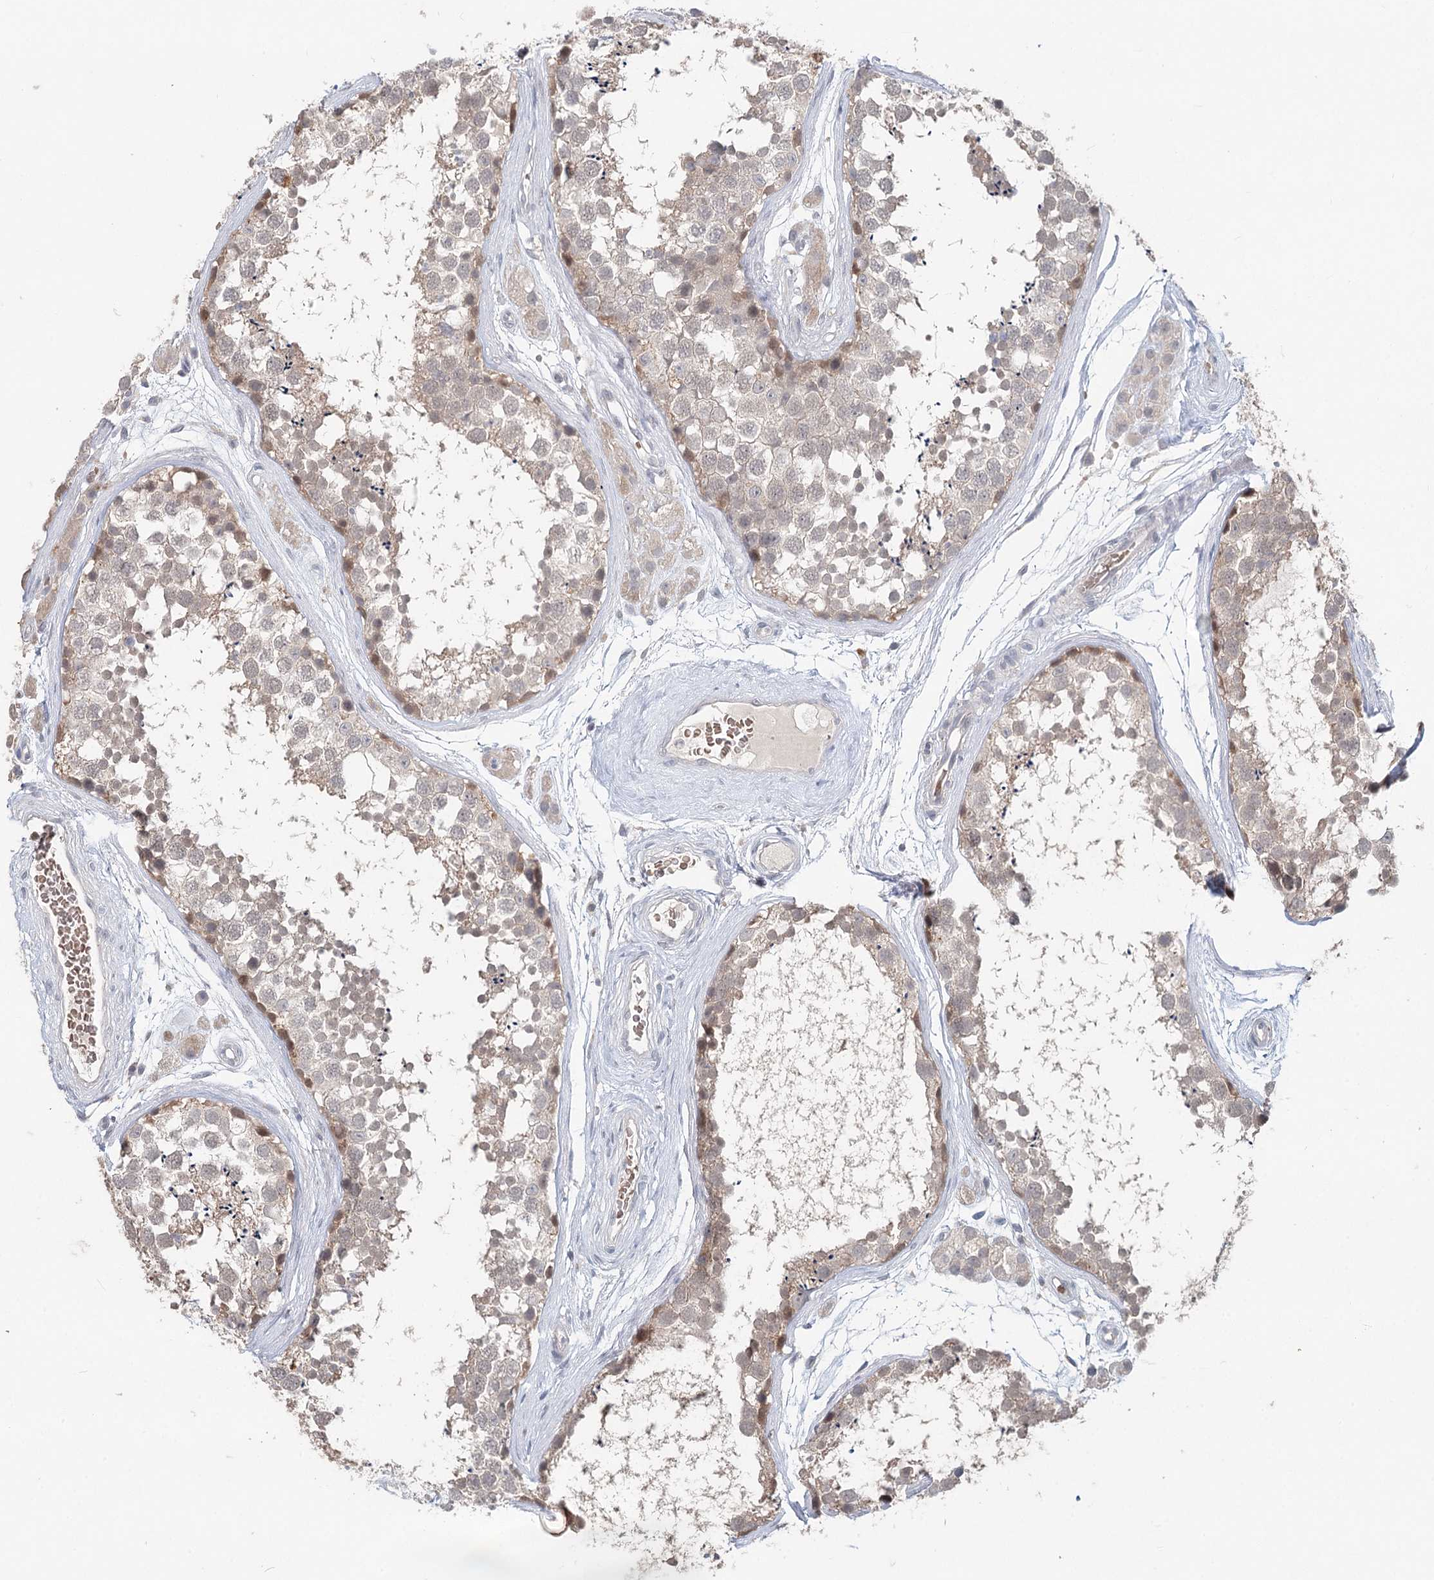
{"staining": {"intensity": "weak", "quantity": "<25%", "location": "cytoplasmic/membranous"}, "tissue": "testis", "cell_type": "Cells in seminiferous ducts", "image_type": "normal", "snomed": [{"axis": "morphology", "description": "Normal tissue, NOS"}, {"axis": "topography", "description": "Testis"}], "caption": "DAB (3,3'-diaminobenzidine) immunohistochemical staining of normal testis shows no significant expression in cells in seminiferous ducts.", "gene": "FBXO7", "patient": {"sex": "male", "age": 56}}